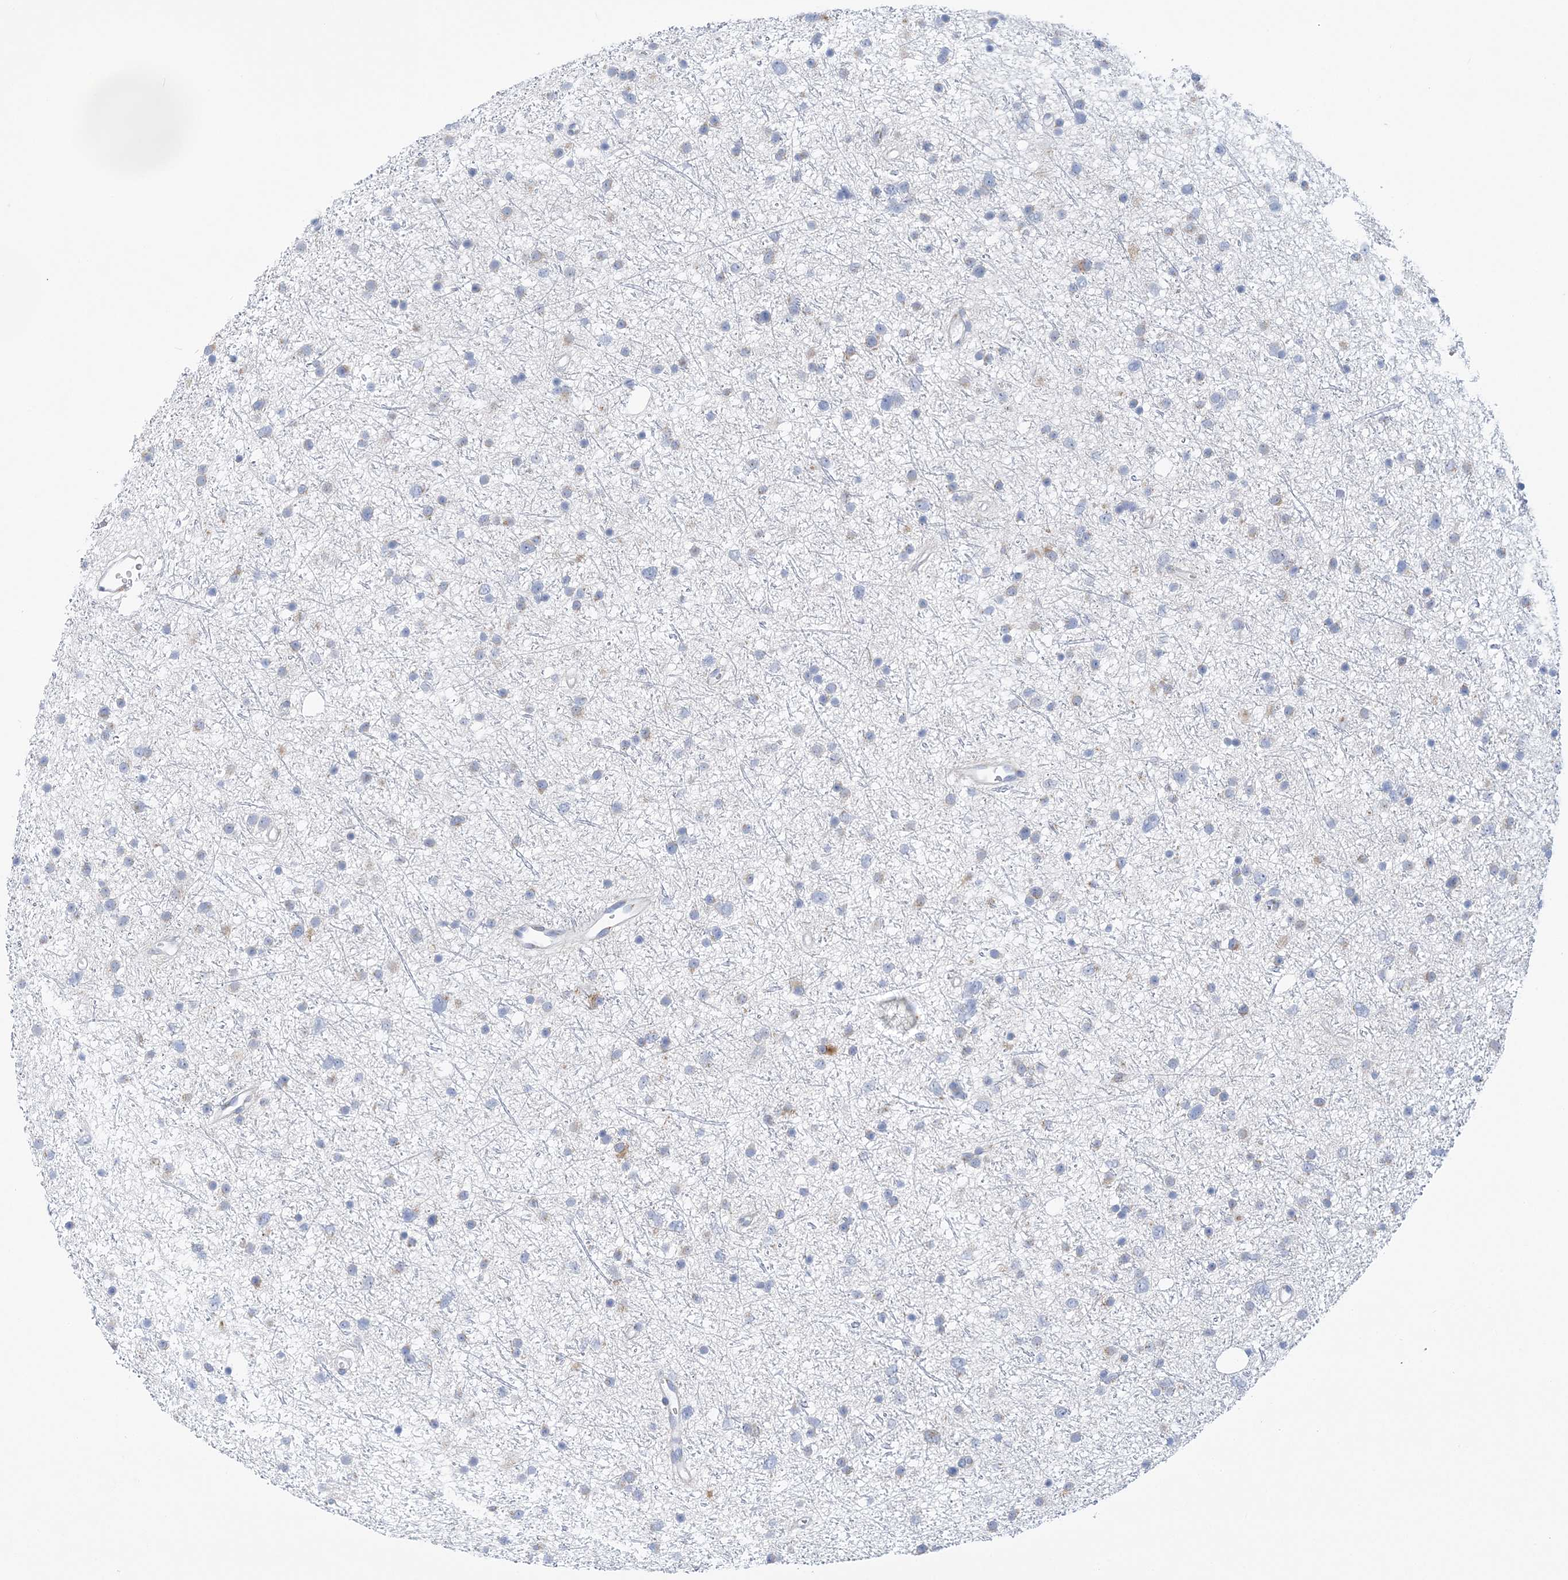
{"staining": {"intensity": "negative", "quantity": "none", "location": "none"}, "tissue": "glioma", "cell_type": "Tumor cells", "image_type": "cancer", "snomed": [{"axis": "morphology", "description": "Glioma, malignant, Low grade"}, {"axis": "topography", "description": "Cerebral cortex"}], "caption": "Immunohistochemical staining of human malignant glioma (low-grade) demonstrates no significant expression in tumor cells.", "gene": "PLEKHG4B", "patient": {"sex": "female", "age": 39}}